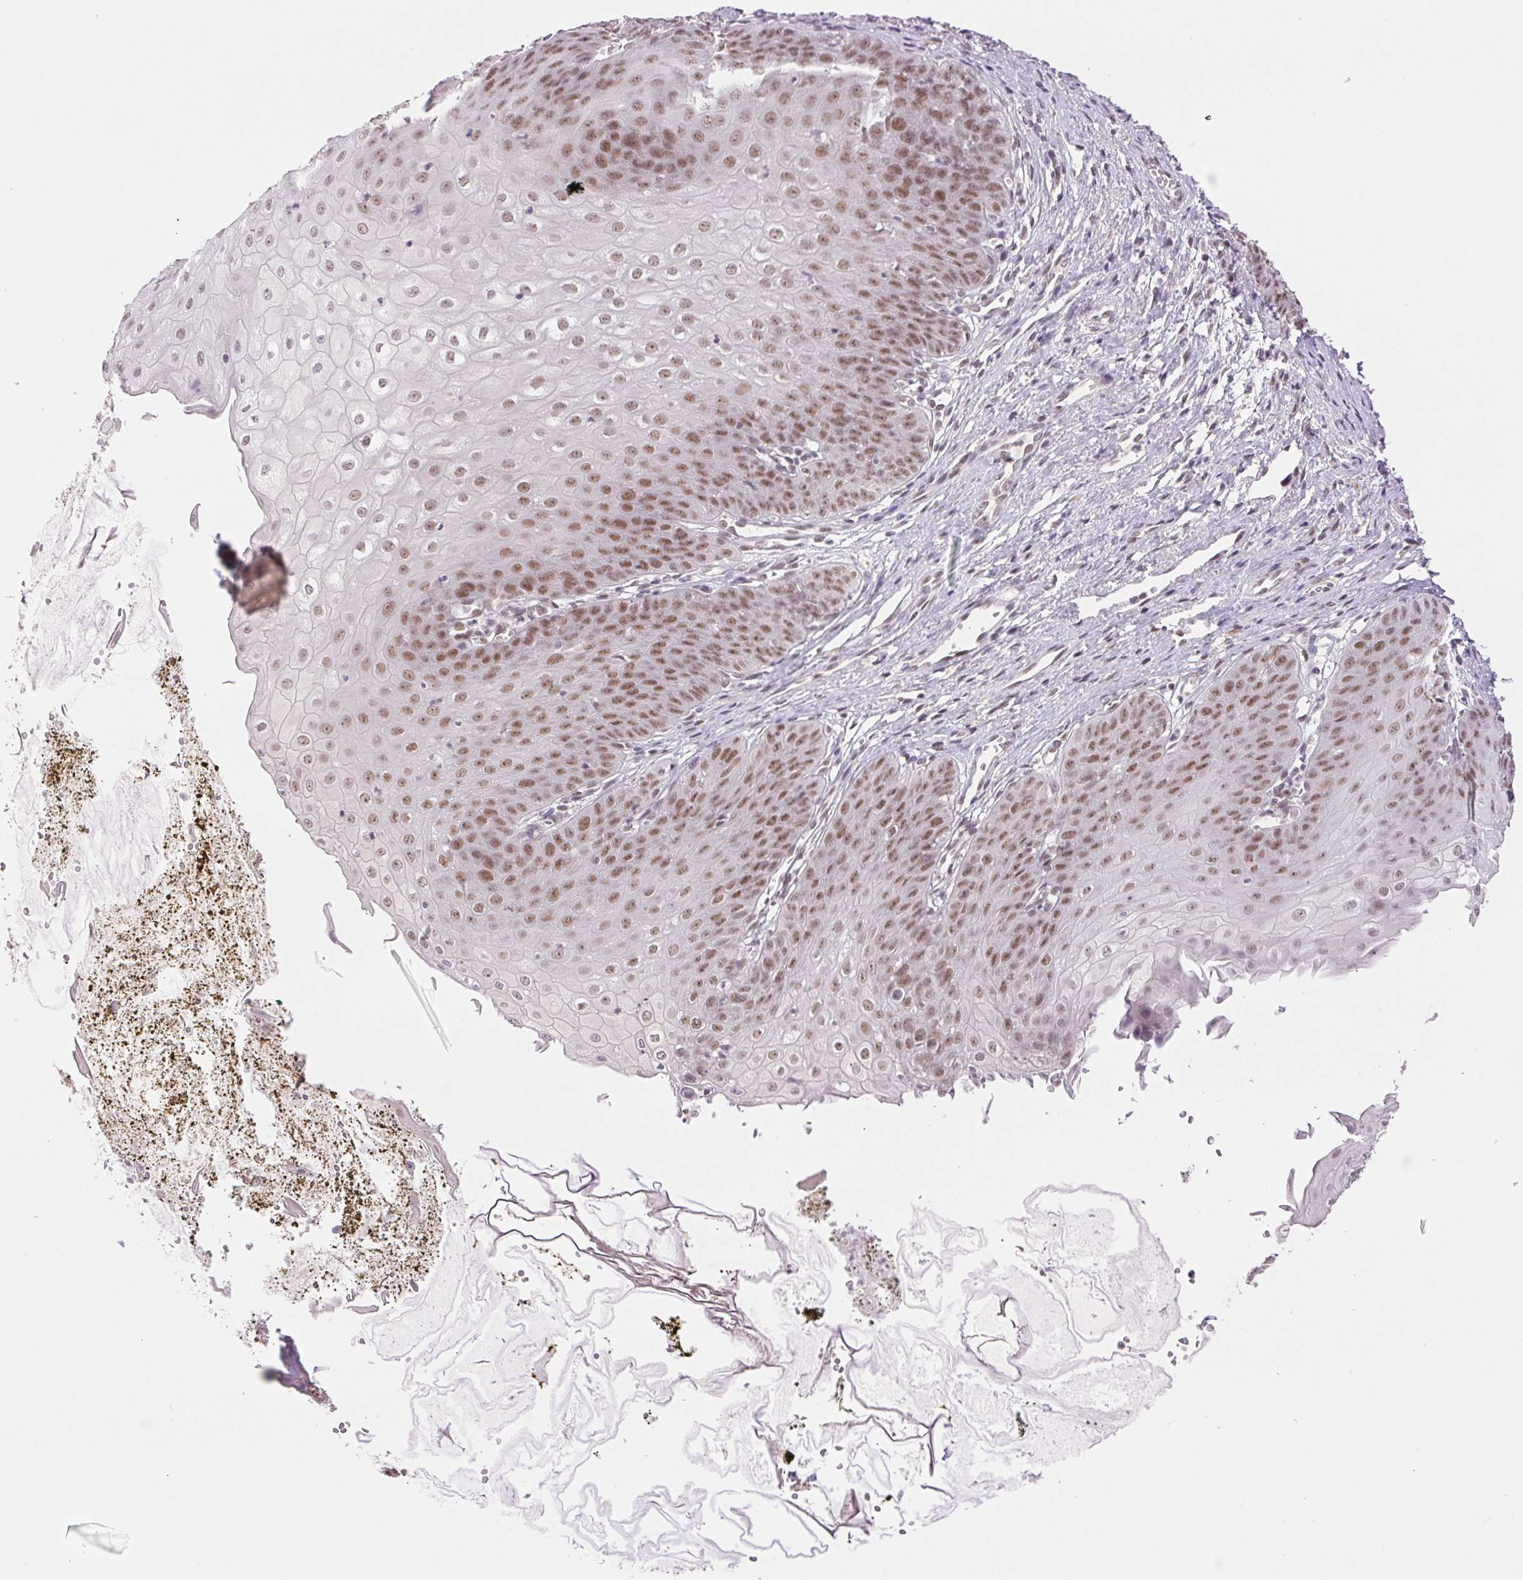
{"staining": {"intensity": "moderate", "quantity": ">75%", "location": "nuclear"}, "tissue": "esophagus", "cell_type": "Squamous epithelial cells", "image_type": "normal", "snomed": [{"axis": "morphology", "description": "Normal tissue, NOS"}, {"axis": "topography", "description": "Esophagus"}], "caption": "The image shows staining of normal esophagus, revealing moderate nuclear protein staining (brown color) within squamous epithelial cells.", "gene": "PRPF18", "patient": {"sex": "male", "age": 71}}